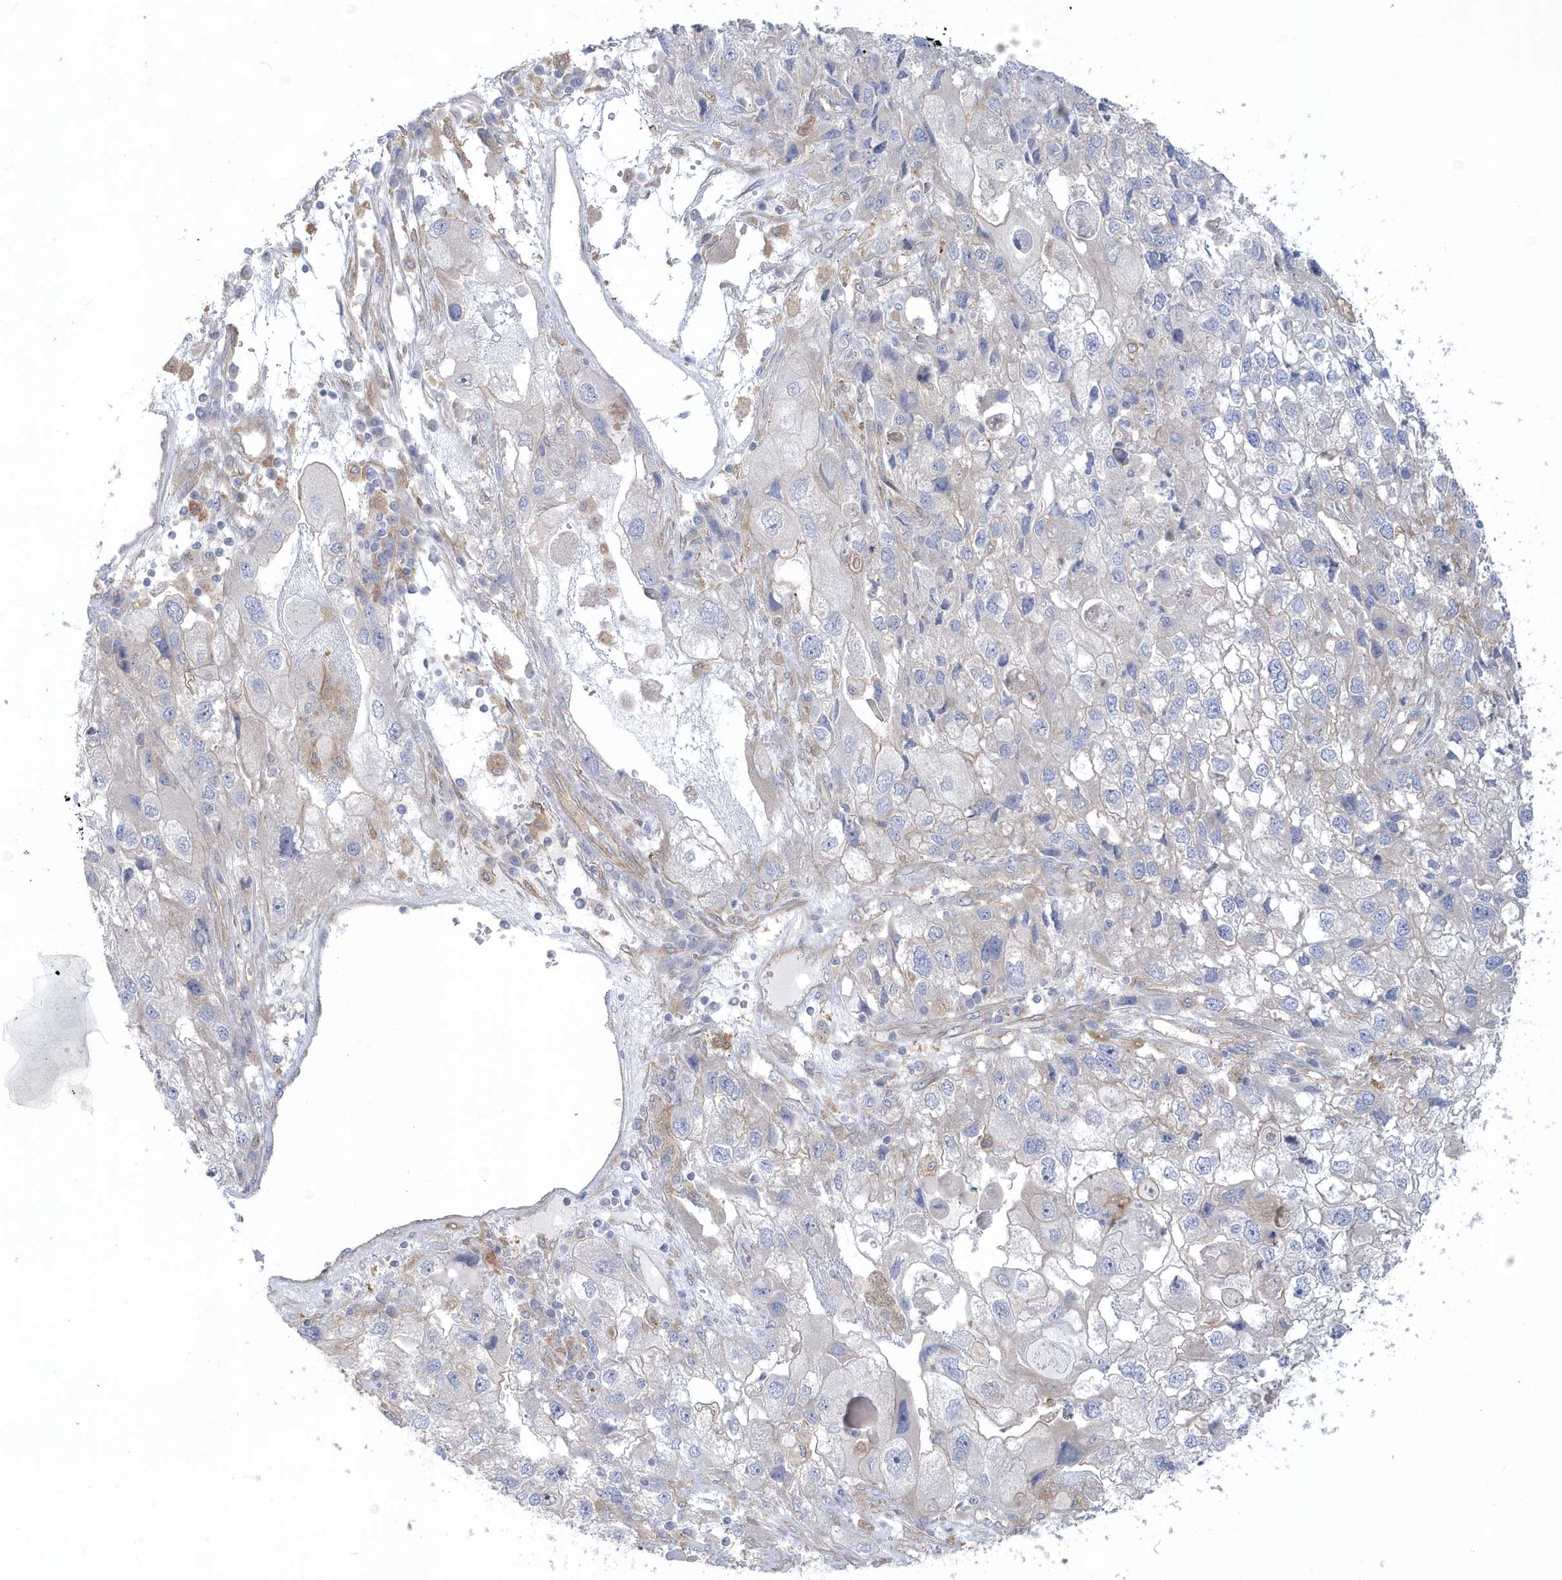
{"staining": {"intensity": "negative", "quantity": "none", "location": "none"}, "tissue": "endometrial cancer", "cell_type": "Tumor cells", "image_type": "cancer", "snomed": [{"axis": "morphology", "description": "Adenocarcinoma, NOS"}, {"axis": "topography", "description": "Endometrium"}], "caption": "High magnification brightfield microscopy of endometrial cancer stained with DAB (3,3'-diaminobenzidine) (brown) and counterstained with hematoxylin (blue): tumor cells show no significant staining. (Brightfield microscopy of DAB (3,3'-diaminobenzidine) immunohistochemistry (IHC) at high magnification).", "gene": "RAI14", "patient": {"sex": "female", "age": 49}}